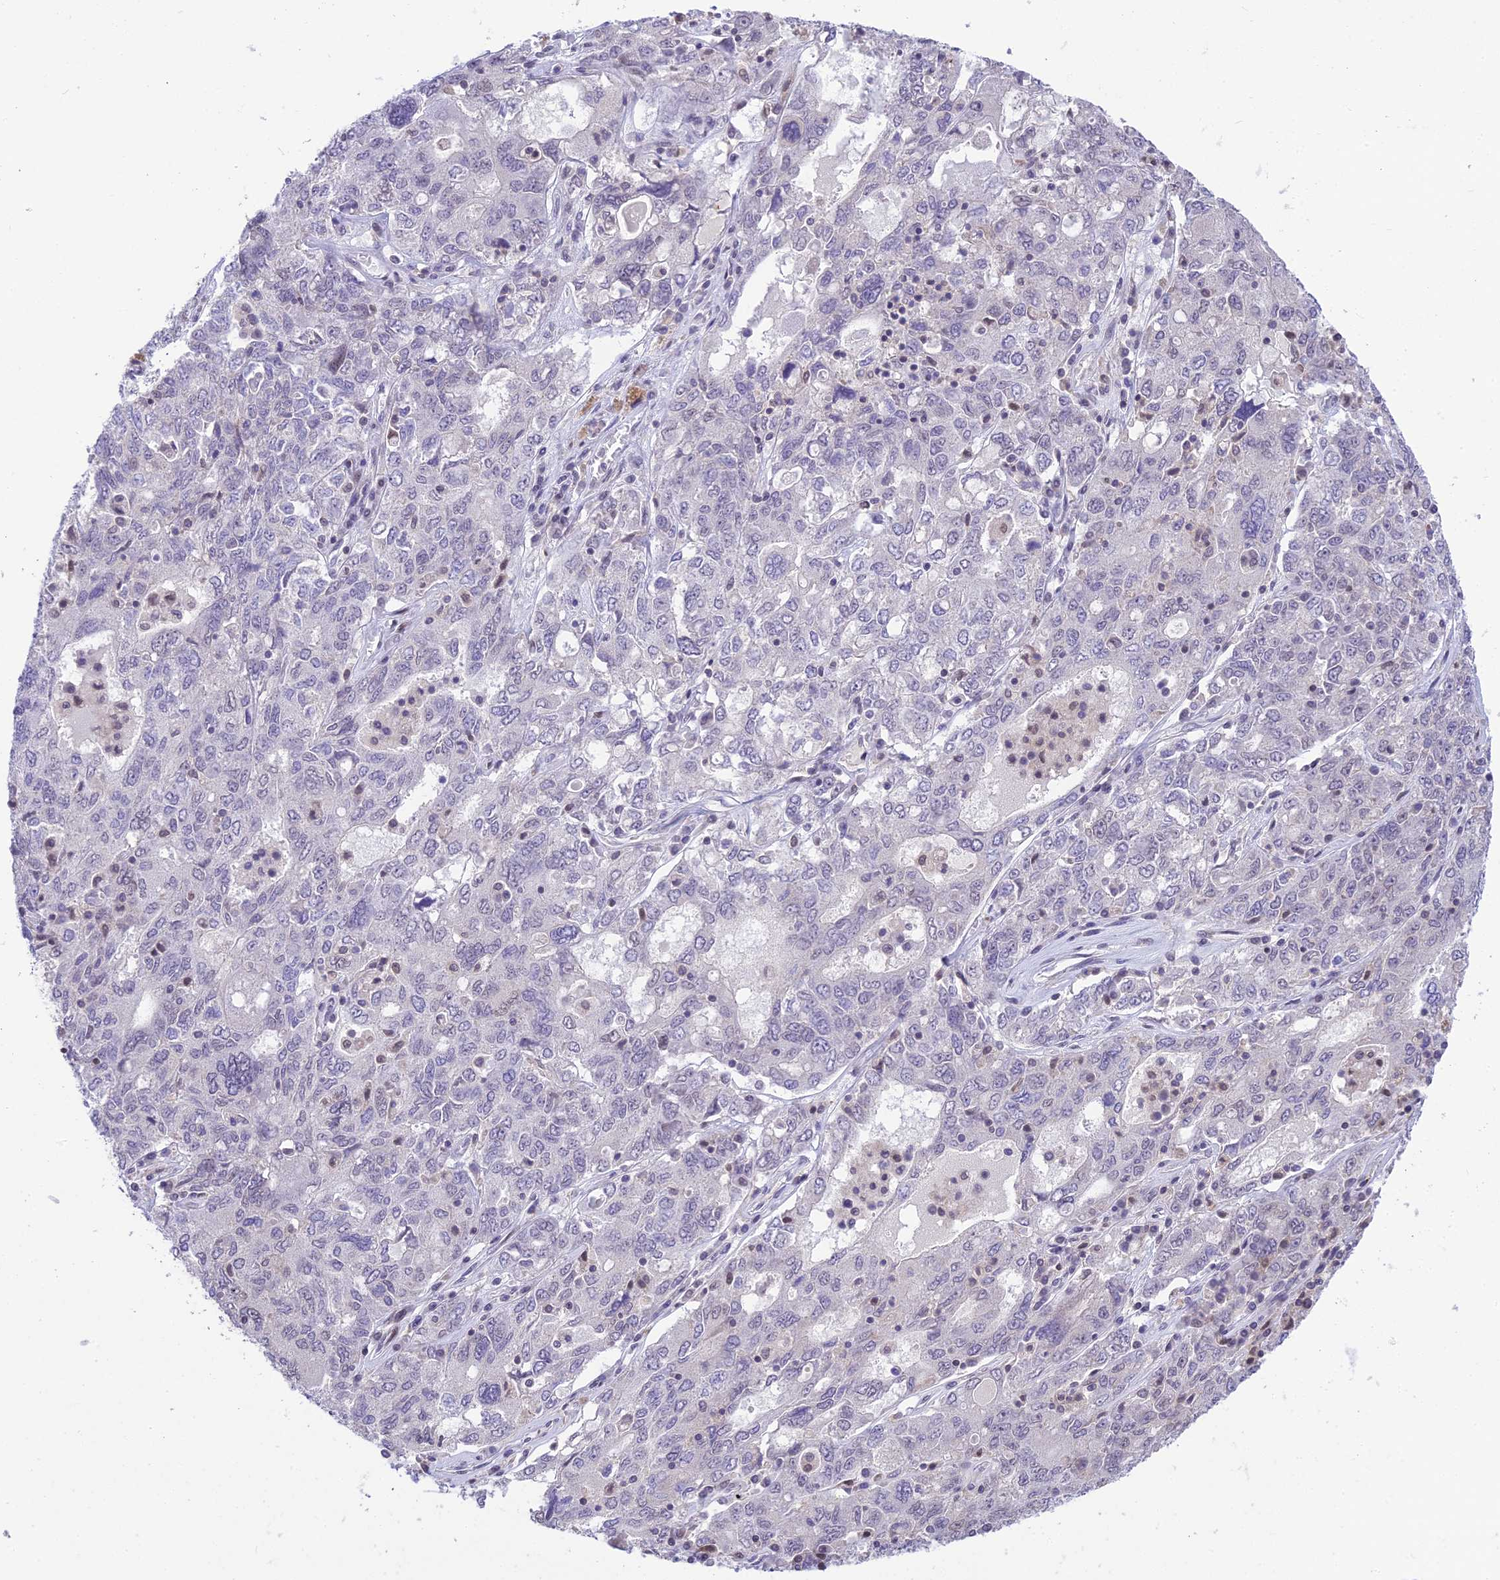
{"staining": {"intensity": "negative", "quantity": "none", "location": "none"}, "tissue": "ovarian cancer", "cell_type": "Tumor cells", "image_type": "cancer", "snomed": [{"axis": "morphology", "description": "Carcinoma, endometroid"}, {"axis": "topography", "description": "Ovary"}], "caption": "Immunohistochemical staining of human ovarian cancer (endometroid carcinoma) shows no significant positivity in tumor cells. (Stains: DAB (3,3'-diaminobenzidine) immunohistochemistry (IHC) with hematoxylin counter stain, Microscopy: brightfield microscopy at high magnification).", "gene": "BMT2", "patient": {"sex": "female", "age": 62}}